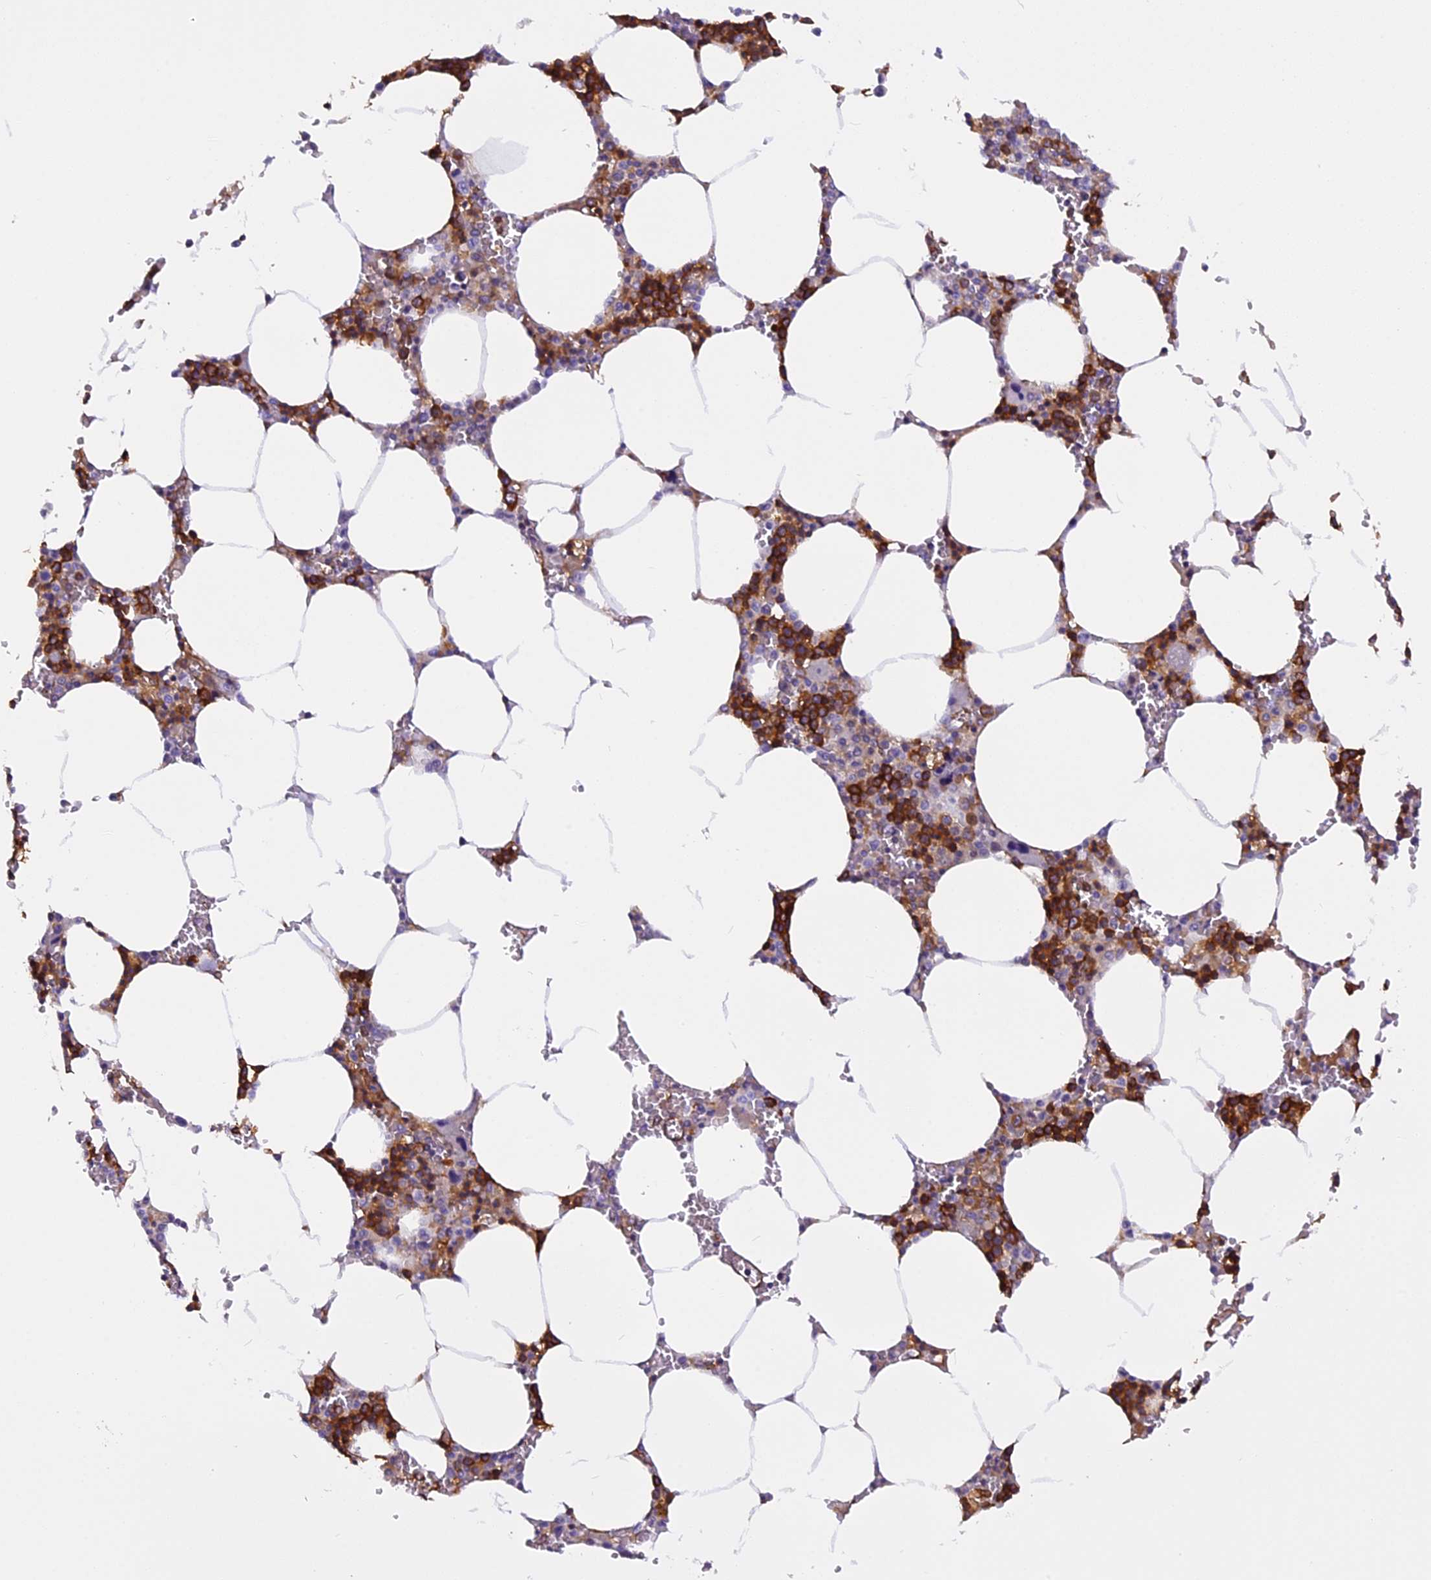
{"staining": {"intensity": "strong", "quantity": "25%-75%", "location": "cytoplasmic/membranous"}, "tissue": "bone marrow", "cell_type": "Hematopoietic cells", "image_type": "normal", "snomed": [{"axis": "morphology", "description": "Normal tissue, NOS"}, {"axis": "topography", "description": "Bone marrow"}], "caption": "Immunohistochemical staining of benign bone marrow shows high levels of strong cytoplasmic/membranous staining in about 25%-75% of hematopoietic cells.", "gene": "EHBP1L1", "patient": {"sex": "male", "age": 70}}